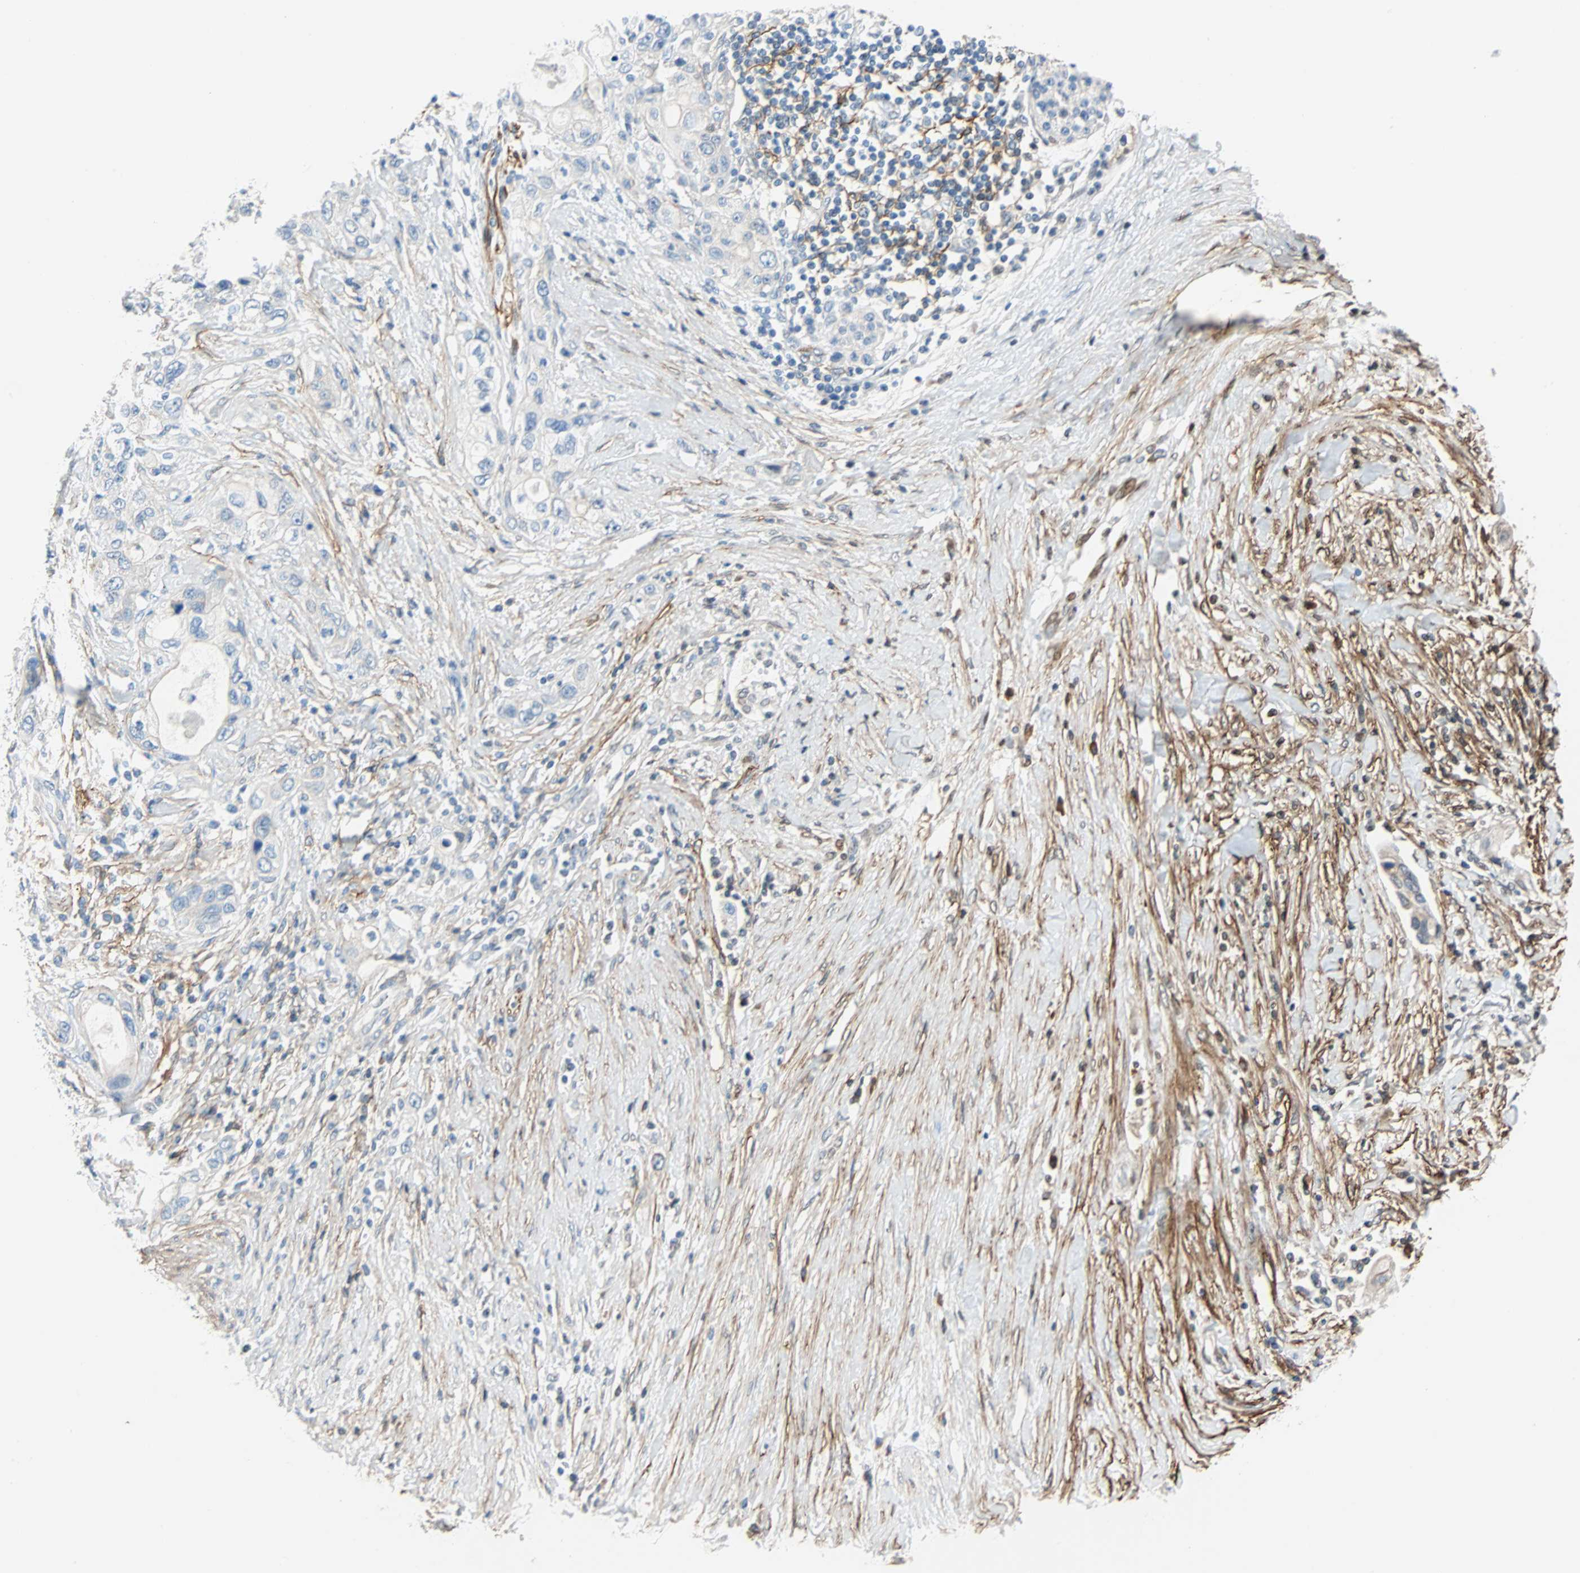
{"staining": {"intensity": "negative", "quantity": "none", "location": "none"}, "tissue": "pancreatic cancer", "cell_type": "Tumor cells", "image_type": "cancer", "snomed": [{"axis": "morphology", "description": "Adenocarcinoma, NOS"}, {"axis": "topography", "description": "Pancreas"}], "caption": "The image exhibits no significant expression in tumor cells of pancreatic cancer (adenocarcinoma).", "gene": "PDPN", "patient": {"sex": "female", "age": 70}}